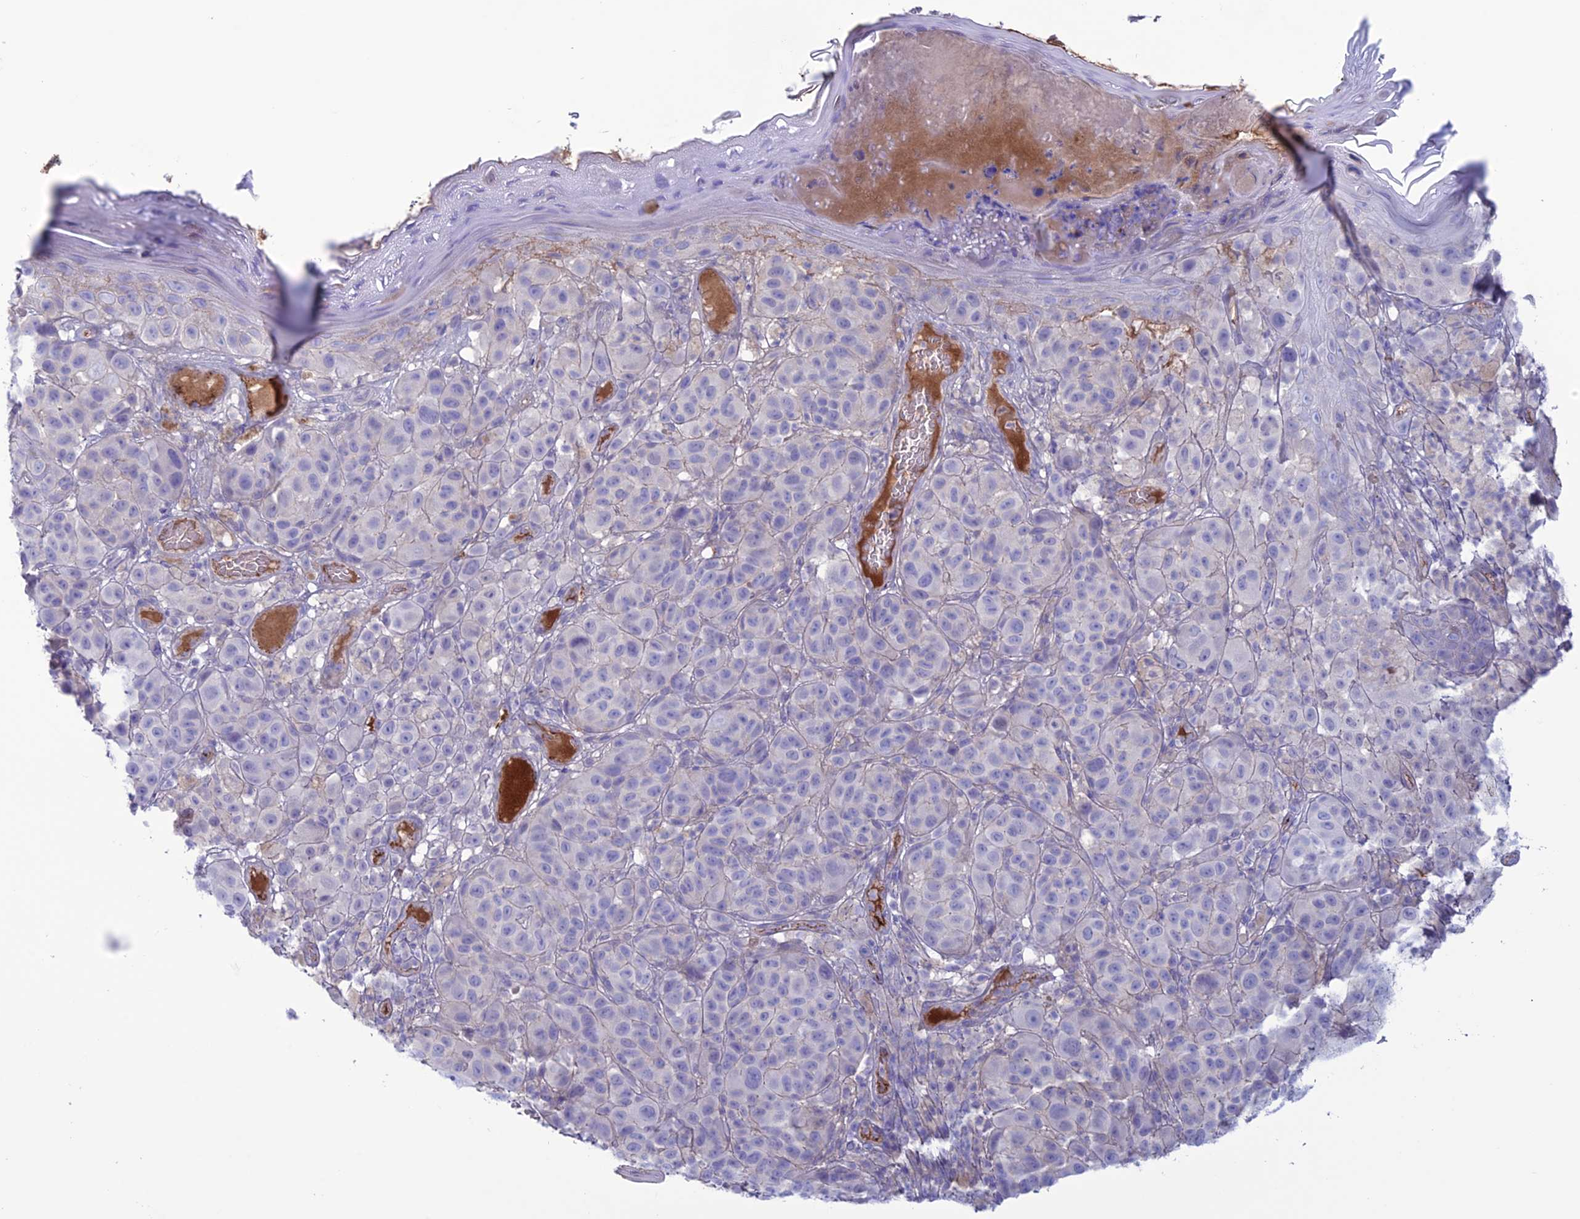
{"staining": {"intensity": "negative", "quantity": "none", "location": "none"}, "tissue": "melanoma", "cell_type": "Tumor cells", "image_type": "cancer", "snomed": [{"axis": "morphology", "description": "Malignant melanoma, NOS"}, {"axis": "topography", "description": "Skin"}], "caption": "There is no significant staining in tumor cells of melanoma. The staining is performed using DAB (3,3'-diaminobenzidine) brown chromogen with nuclei counter-stained in using hematoxylin.", "gene": "CDC42EP5", "patient": {"sex": "male", "age": 38}}